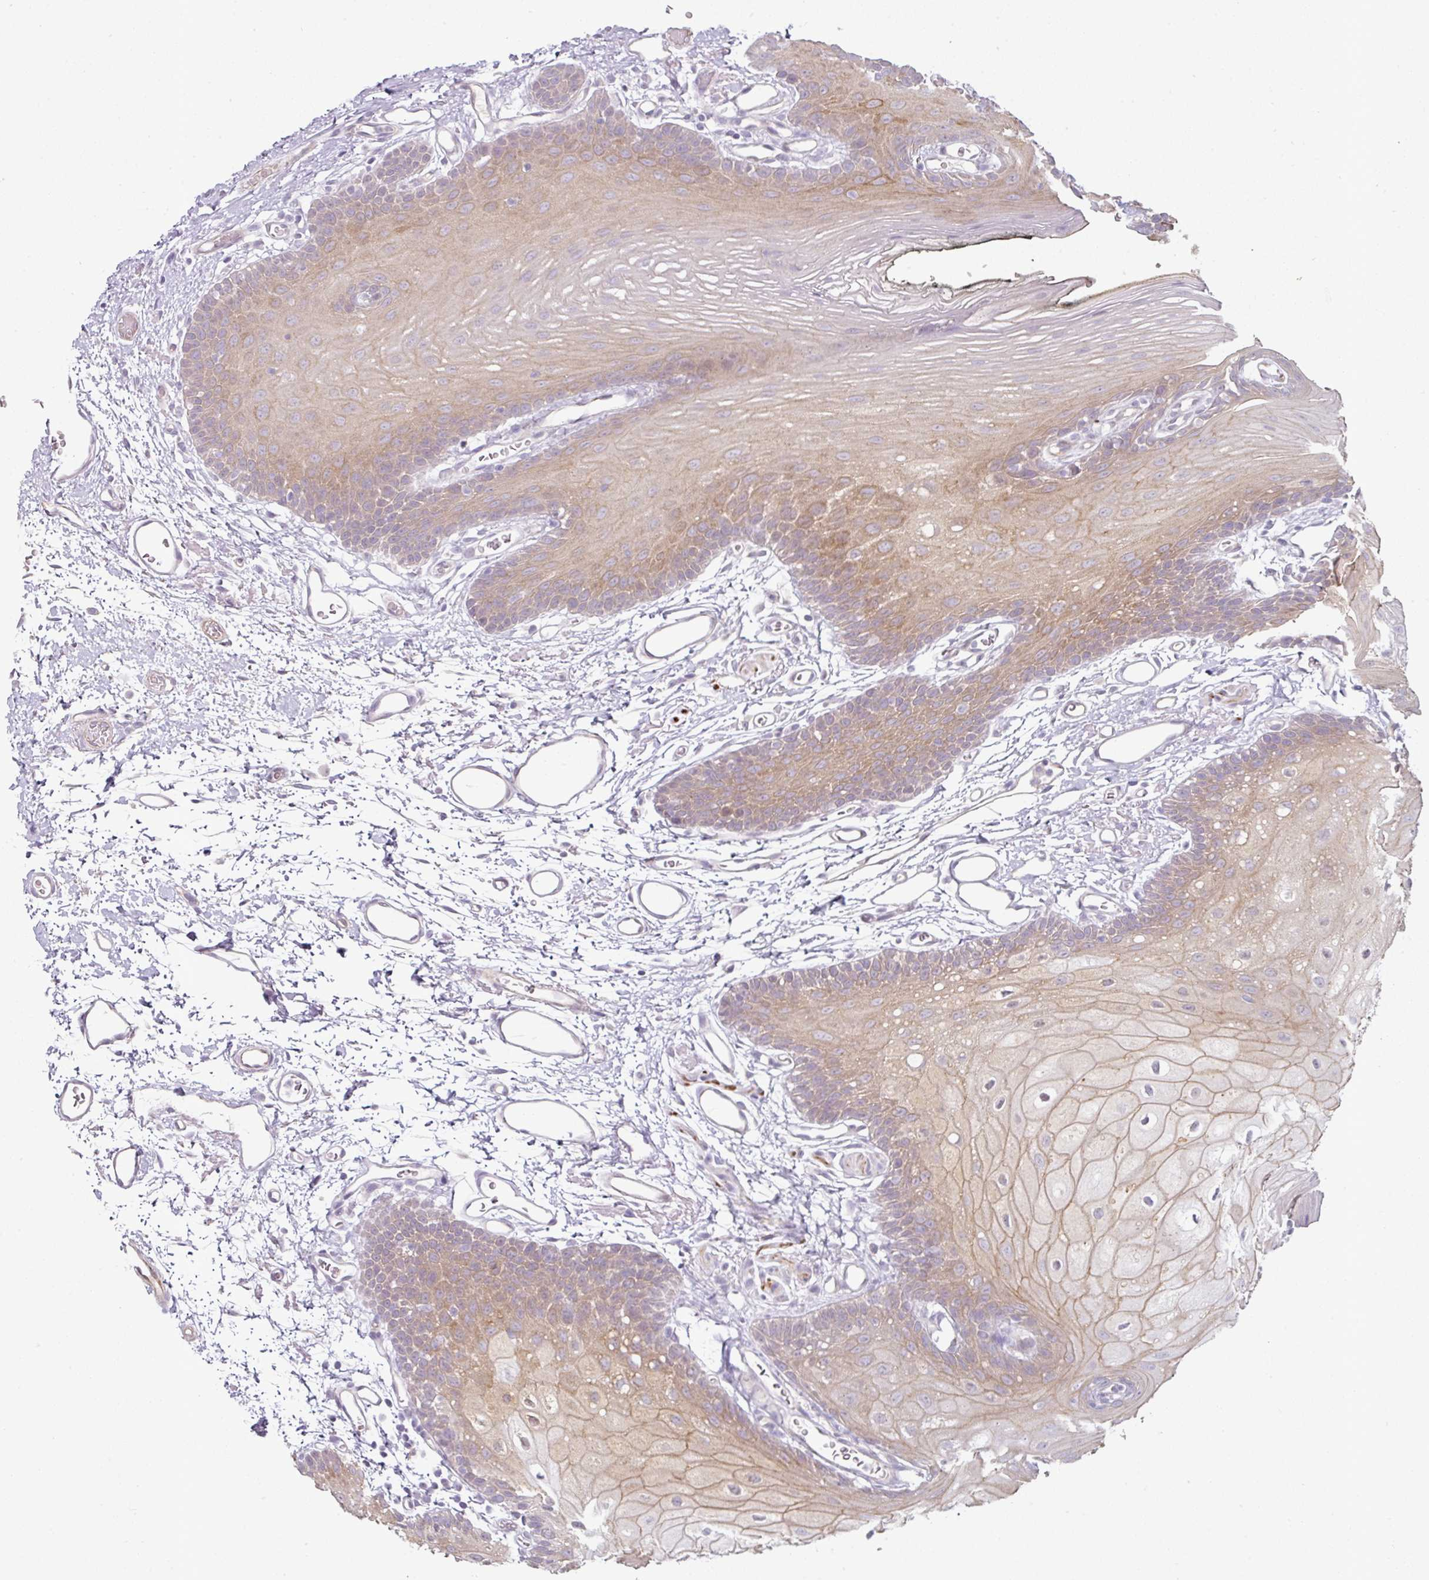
{"staining": {"intensity": "moderate", "quantity": "25%-75%", "location": "cytoplasmic/membranous"}, "tissue": "oral mucosa", "cell_type": "Squamous epithelial cells", "image_type": "normal", "snomed": [{"axis": "morphology", "description": "Normal tissue, NOS"}, {"axis": "morphology", "description": "Squamous cell carcinoma, NOS"}, {"axis": "topography", "description": "Oral tissue"}, {"axis": "topography", "description": "Head-Neck"}], "caption": "Immunohistochemistry histopathology image of unremarkable oral mucosa: human oral mucosa stained using immunohistochemistry demonstrates medium levels of moderate protein expression localized specifically in the cytoplasmic/membranous of squamous epithelial cells, appearing as a cytoplasmic/membranous brown color.", "gene": "FHAD1", "patient": {"sex": "female", "age": 81}}